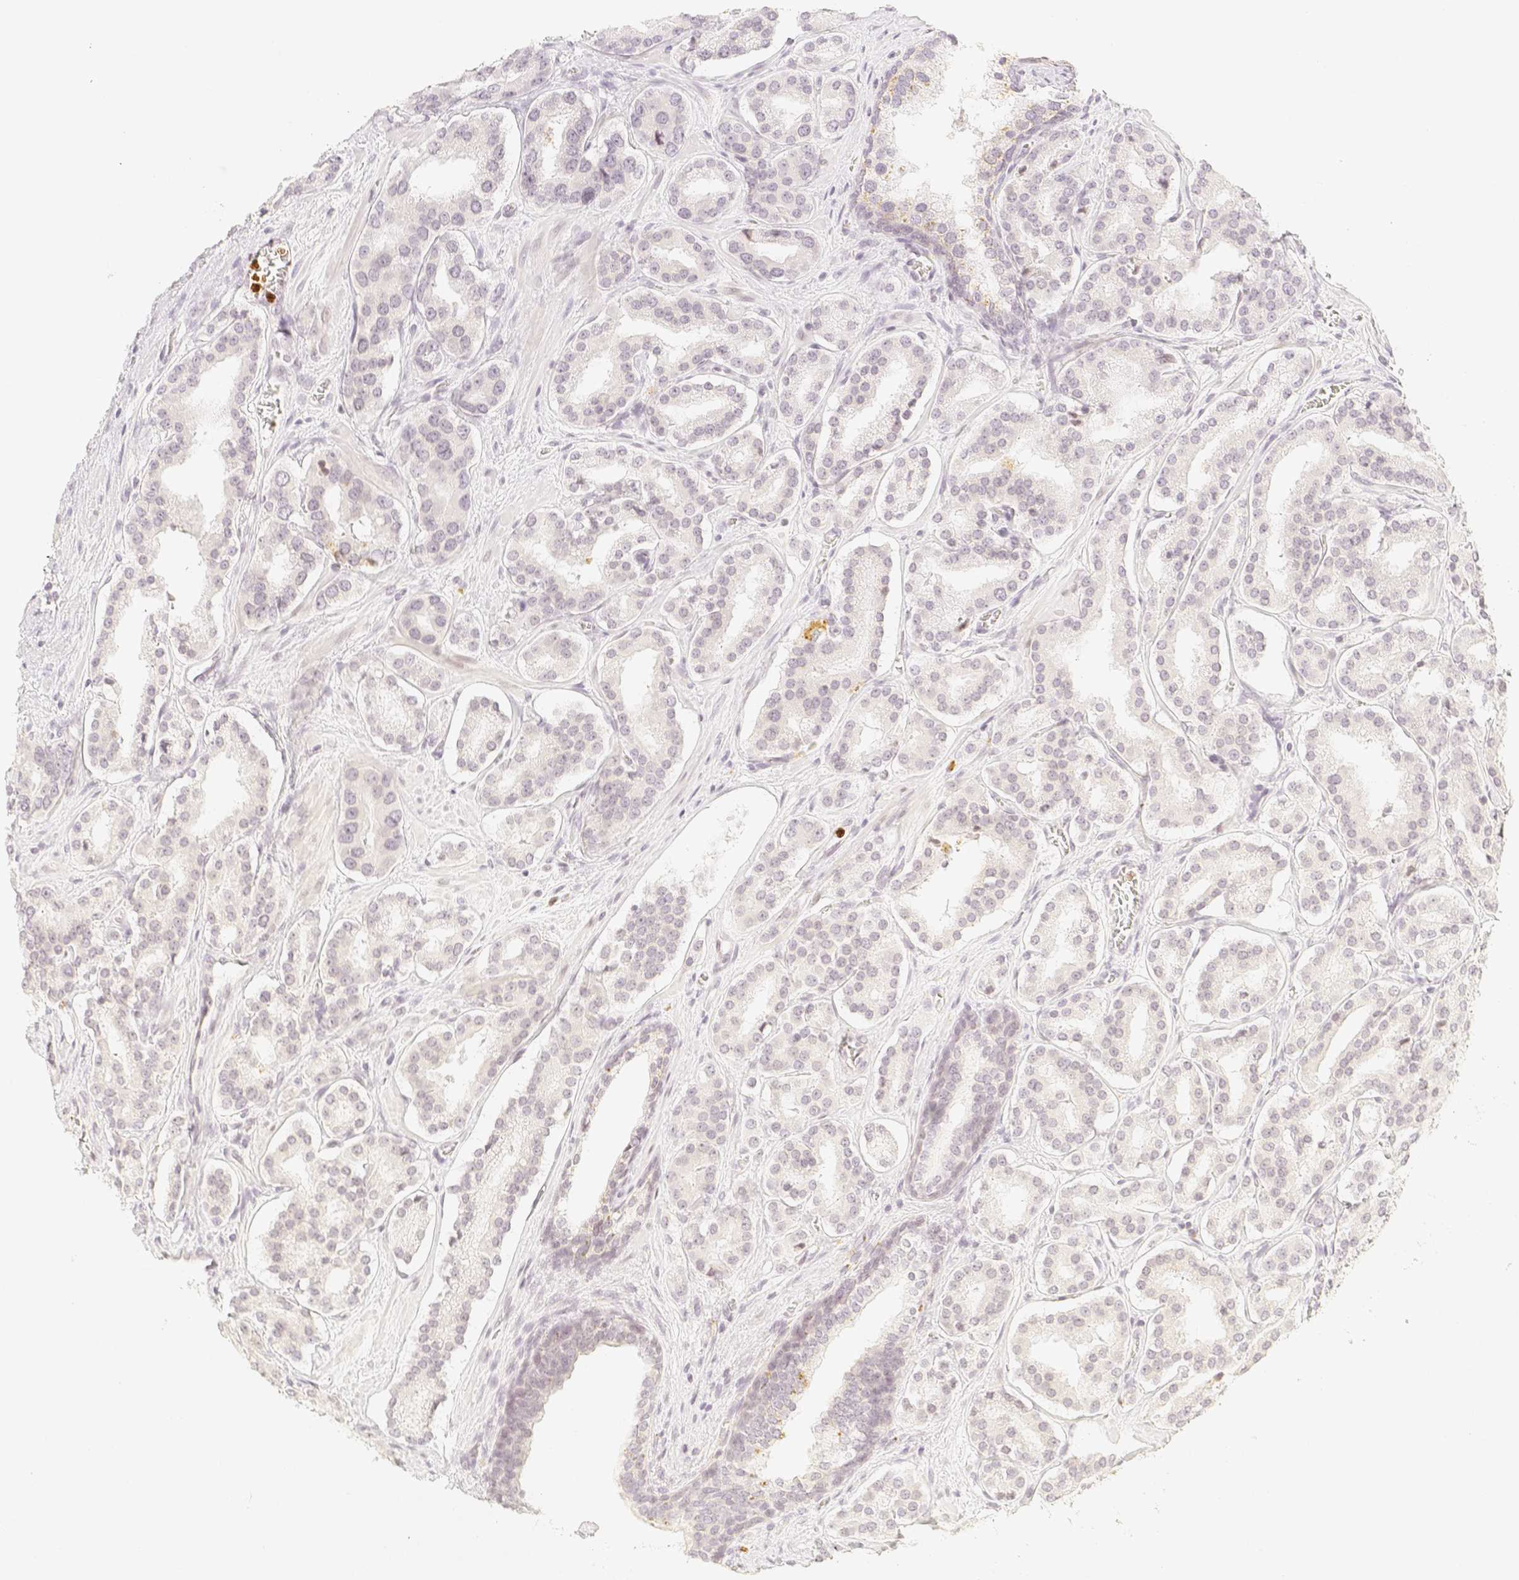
{"staining": {"intensity": "negative", "quantity": "none", "location": "none"}, "tissue": "prostate cancer", "cell_type": "Tumor cells", "image_type": "cancer", "snomed": [{"axis": "morphology", "description": "Adenocarcinoma, High grade"}, {"axis": "topography", "description": "Prostate"}], "caption": "A high-resolution micrograph shows immunohistochemistry staining of prostate high-grade adenocarcinoma, which exhibits no significant positivity in tumor cells.", "gene": "PADI4", "patient": {"sex": "male", "age": 60}}